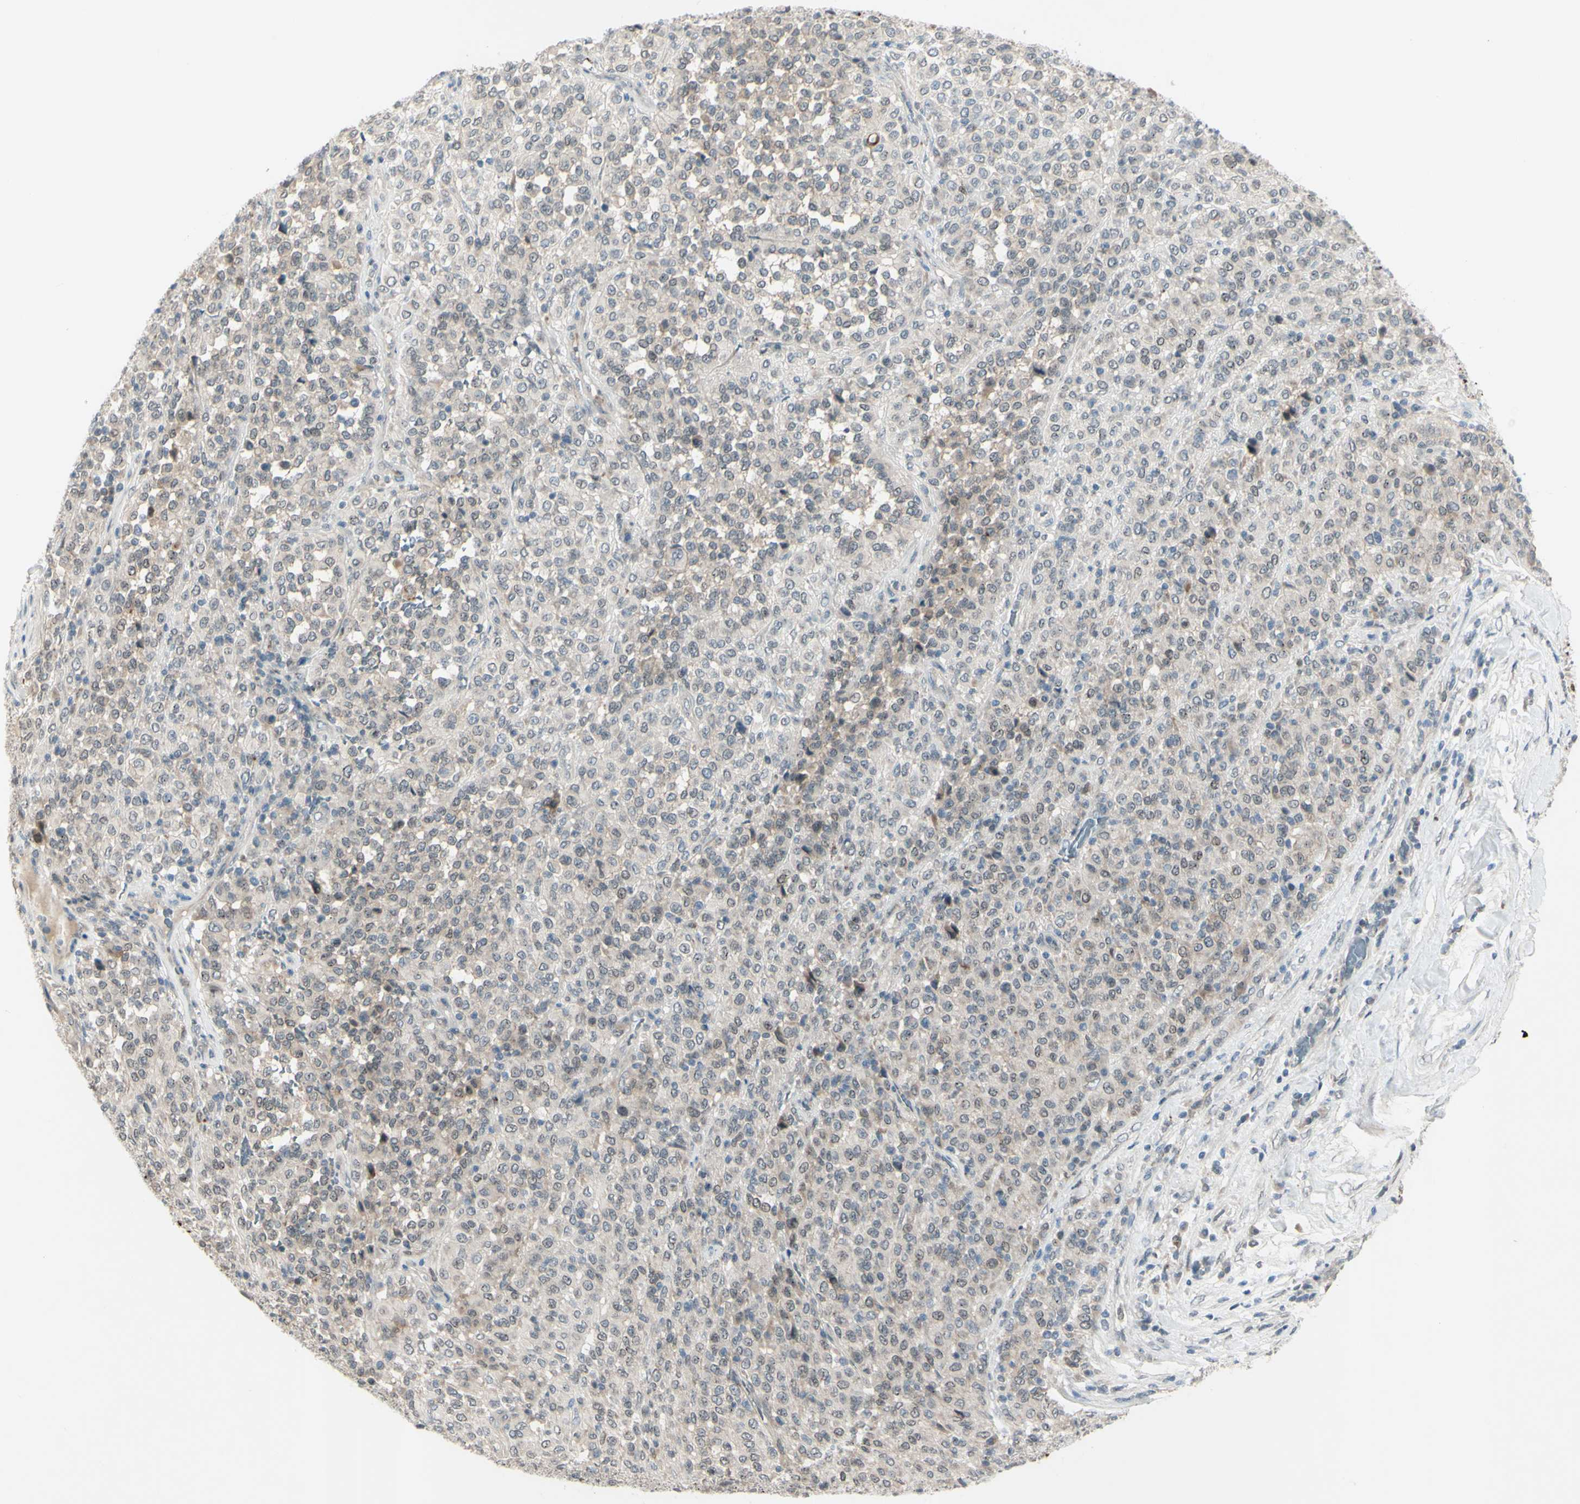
{"staining": {"intensity": "negative", "quantity": "none", "location": "none"}, "tissue": "melanoma", "cell_type": "Tumor cells", "image_type": "cancer", "snomed": [{"axis": "morphology", "description": "Malignant melanoma, Metastatic site"}, {"axis": "topography", "description": "Pancreas"}], "caption": "The photomicrograph reveals no significant expression in tumor cells of melanoma. The staining is performed using DAB (3,3'-diaminobenzidine) brown chromogen with nuclei counter-stained in using hematoxylin.", "gene": "FGFR2", "patient": {"sex": "female", "age": 30}}